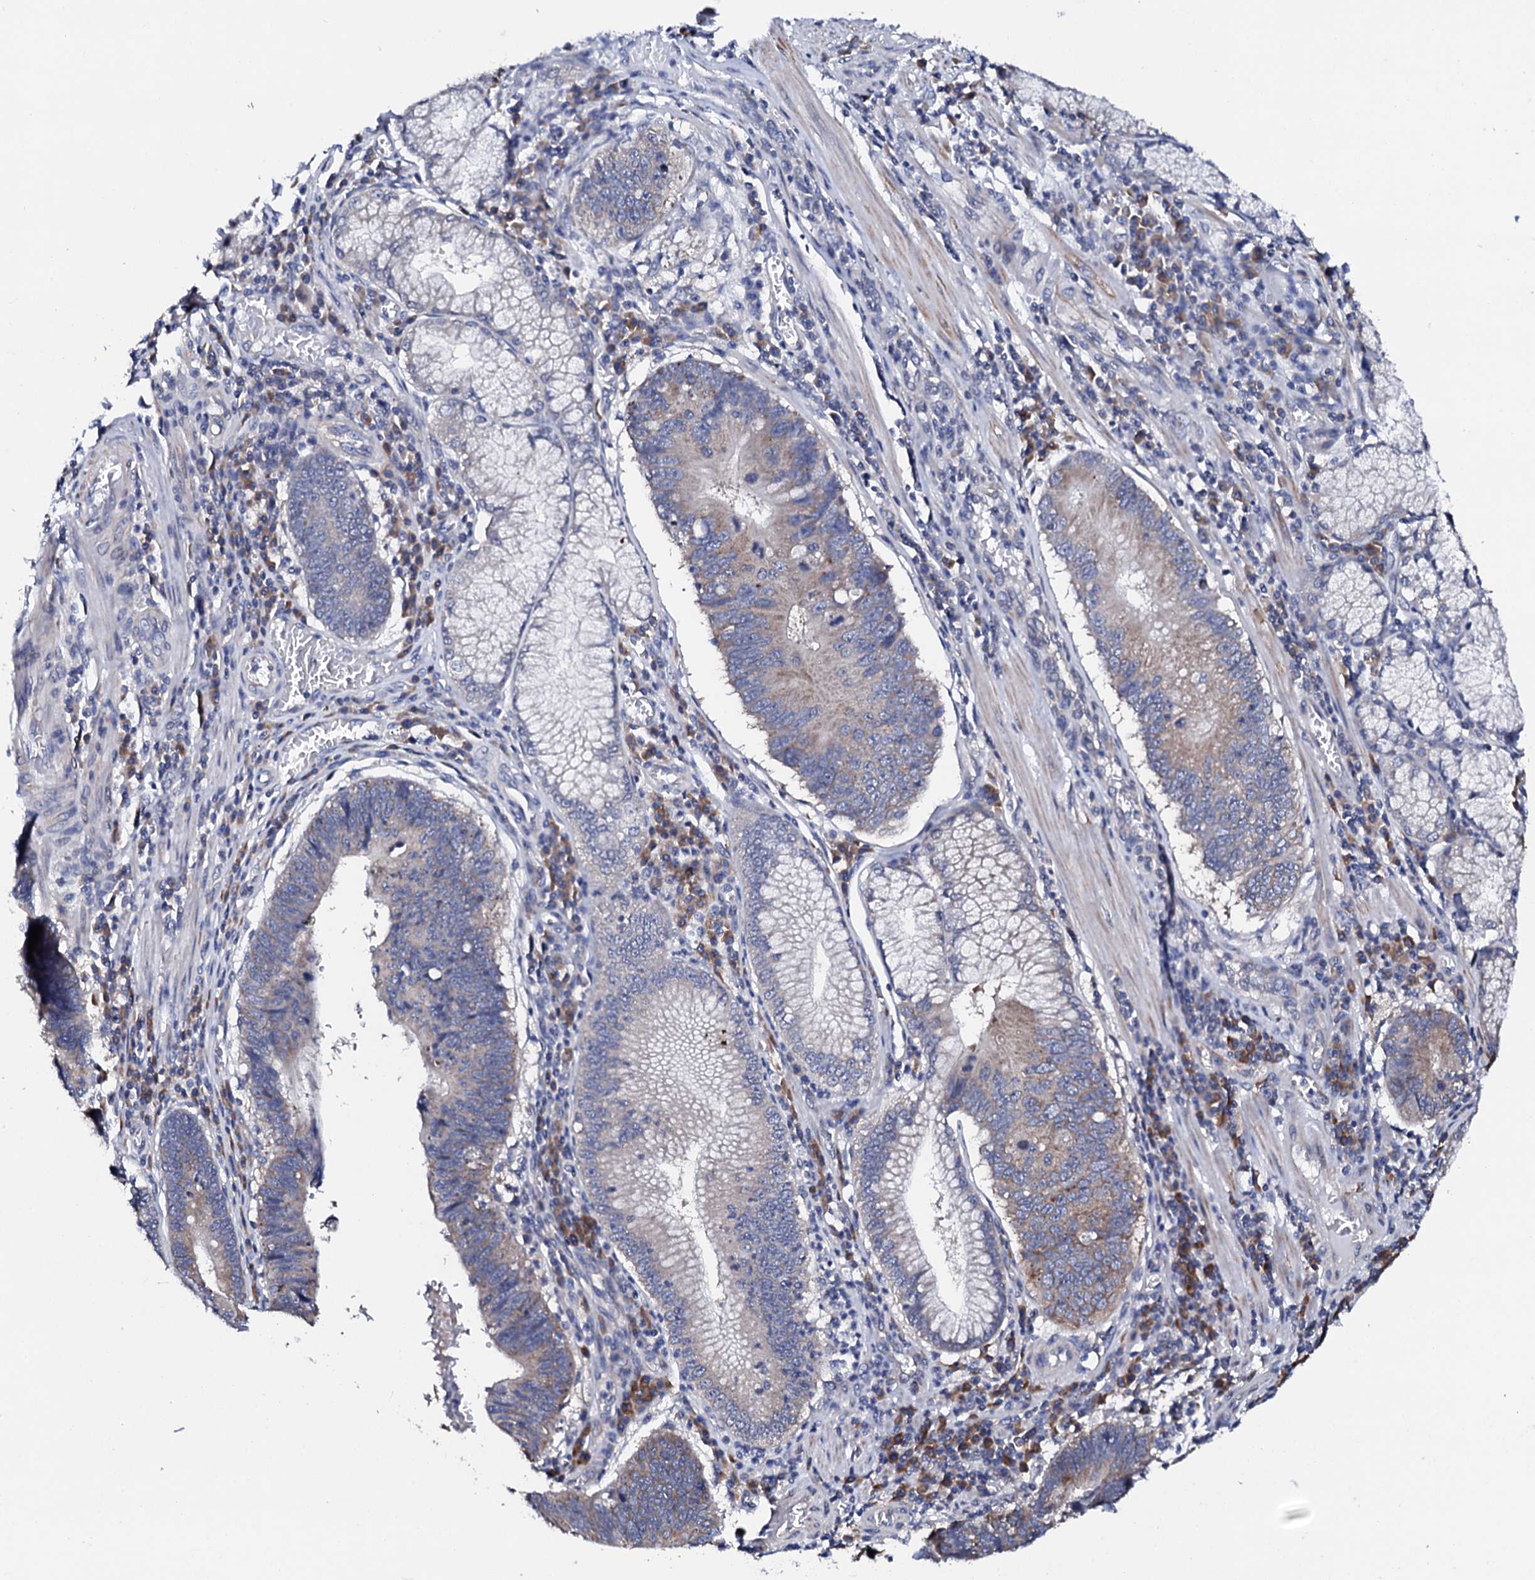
{"staining": {"intensity": "moderate", "quantity": "25%-75%", "location": "cytoplasmic/membranous"}, "tissue": "stomach cancer", "cell_type": "Tumor cells", "image_type": "cancer", "snomed": [{"axis": "morphology", "description": "Adenocarcinoma, NOS"}, {"axis": "topography", "description": "Stomach"}], "caption": "A brown stain labels moderate cytoplasmic/membranous expression of a protein in human stomach cancer (adenocarcinoma) tumor cells.", "gene": "NUP58", "patient": {"sex": "male", "age": 59}}